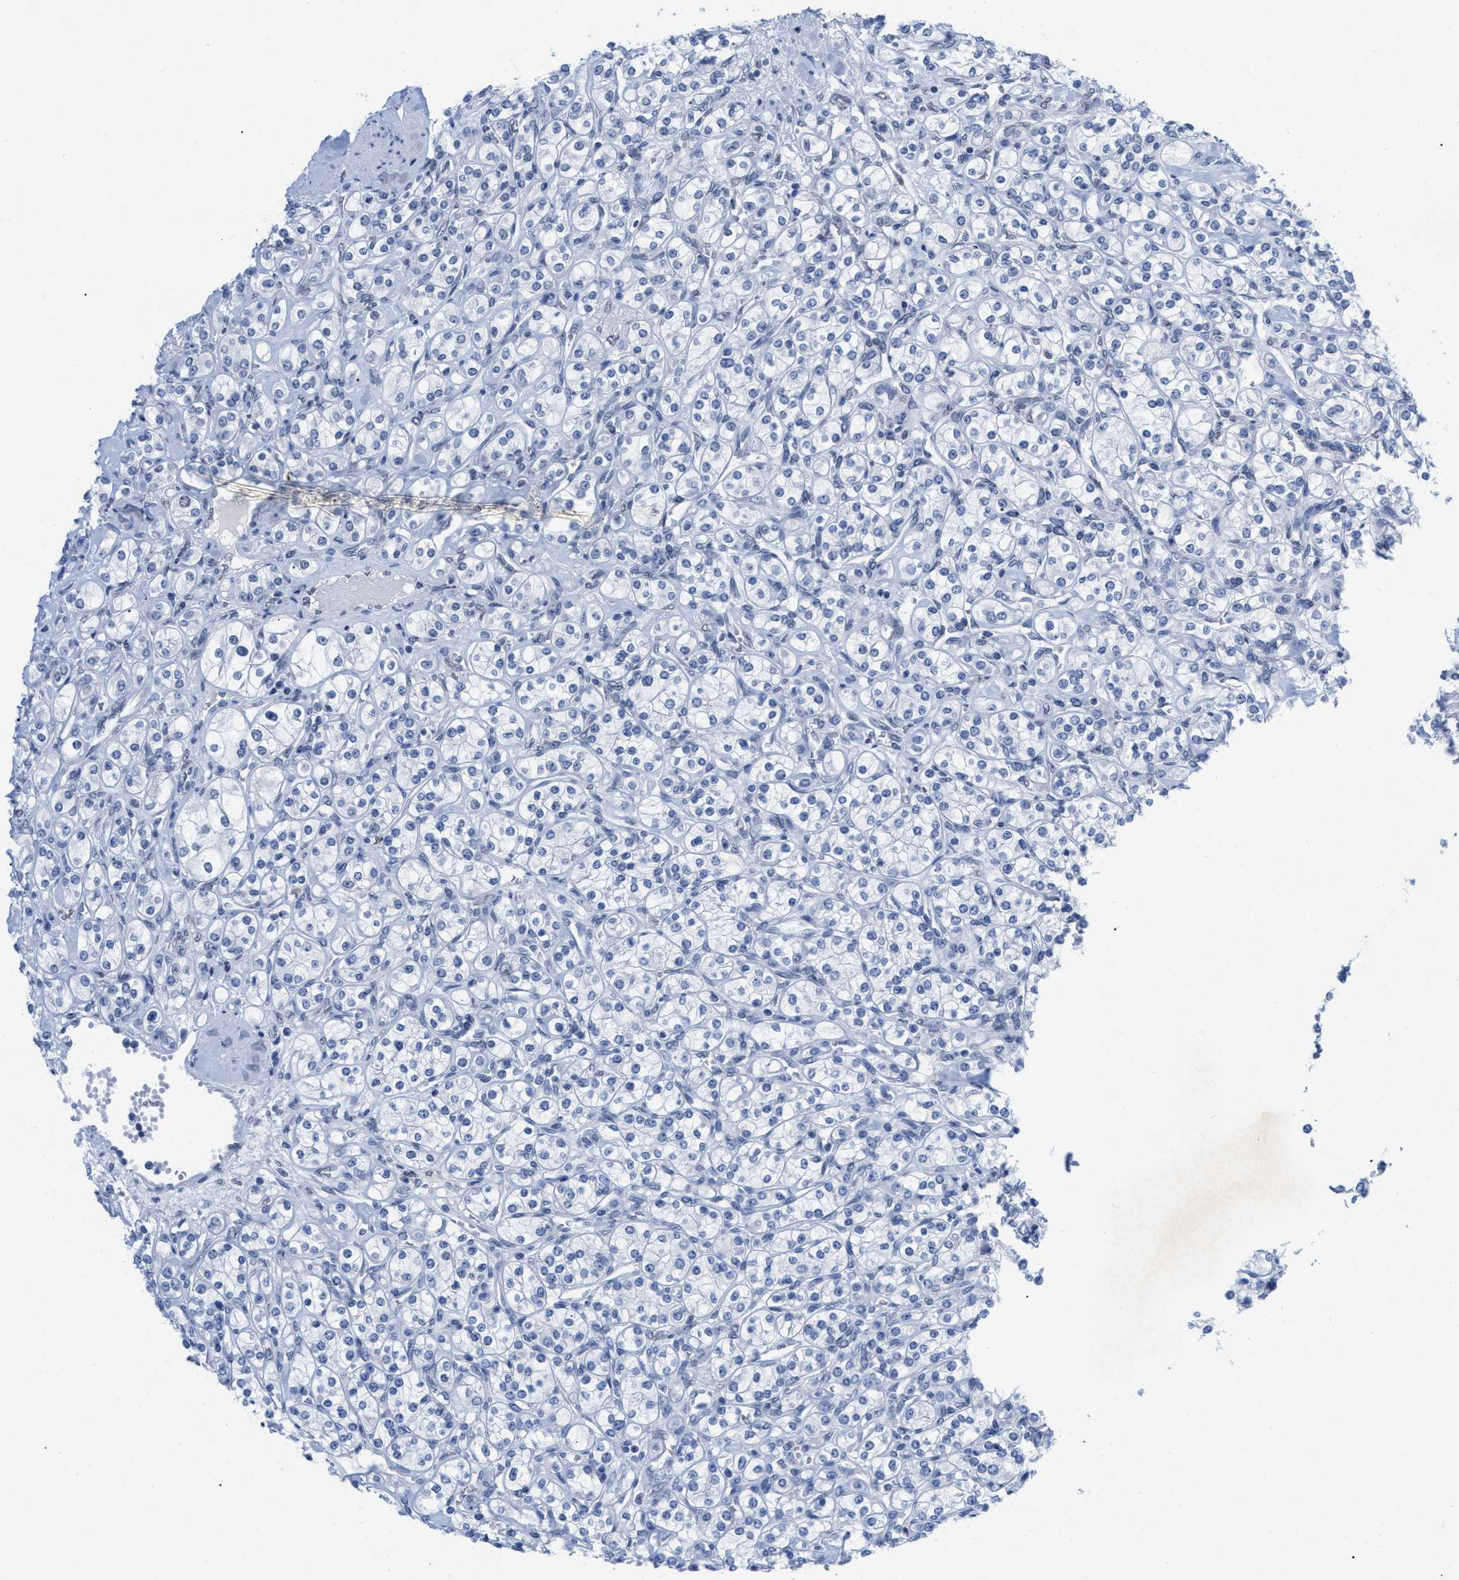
{"staining": {"intensity": "negative", "quantity": "none", "location": "none"}, "tissue": "renal cancer", "cell_type": "Tumor cells", "image_type": "cancer", "snomed": [{"axis": "morphology", "description": "Adenocarcinoma, NOS"}, {"axis": "topography", "description": "Kidney"}], "caption": "Adenocarcinoma (renal) stained for a protein using immunohistochemistry shows no expression tumor cells.", "gene": "TPR", "patient": {"sex": "male", "age": 77}}